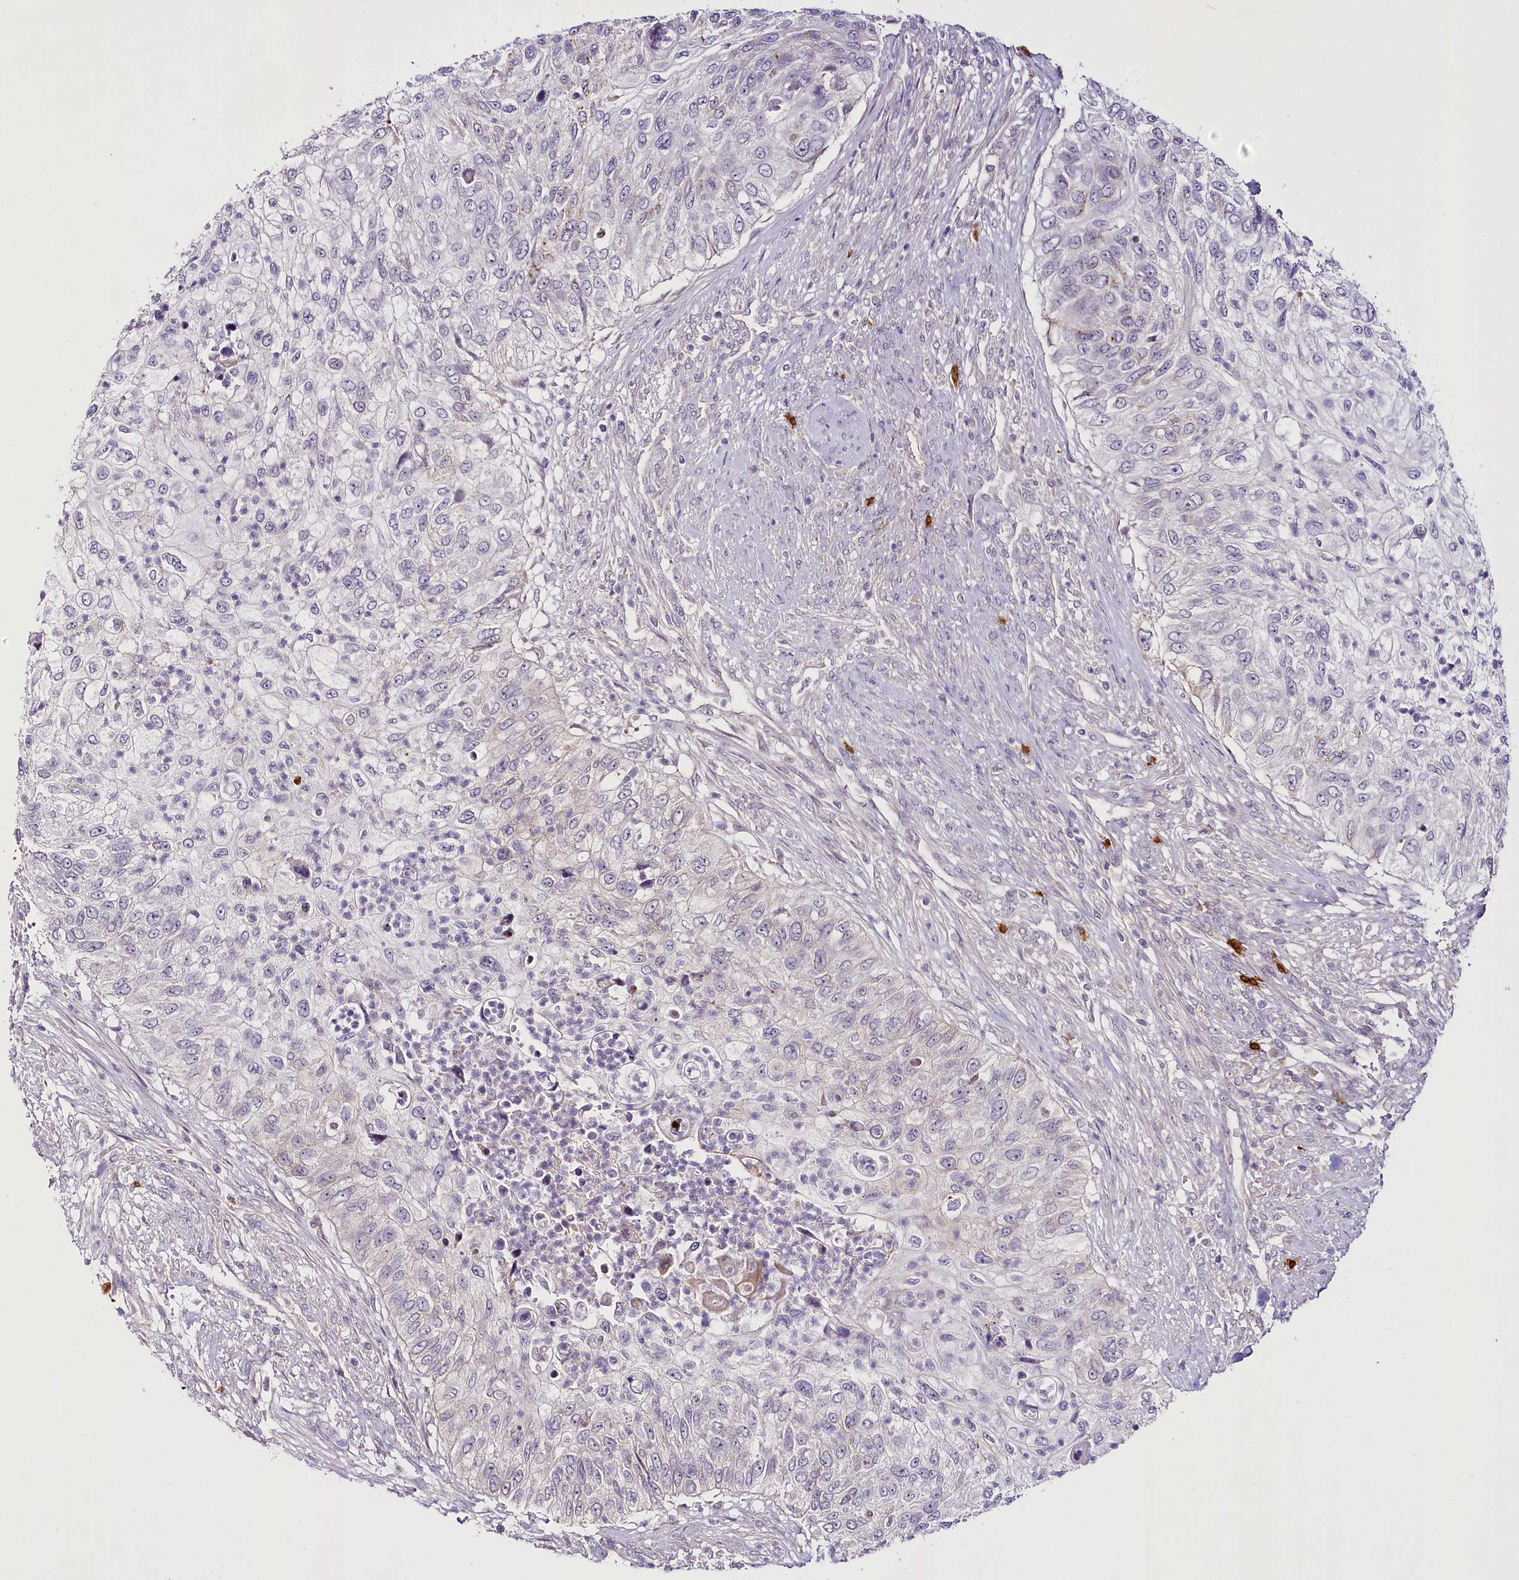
{"staining": {"intensity": "negative", "quantity": "none", "location": "none"}, "tissue": "urothelial cancer", "cell_type": "Tumor cells", "image_type": "cancer", "snomed": [{"axis": "morphology", "description": "Urothelial carcinoma, High grade"}, {"axis": "topography", "description": "Urinary bladder"}], "caption": "There is no significant staining in tumor cells of urothelial cancer.", "gene": "VWA5A", "patient": {"sex": "female", "age": 60}}